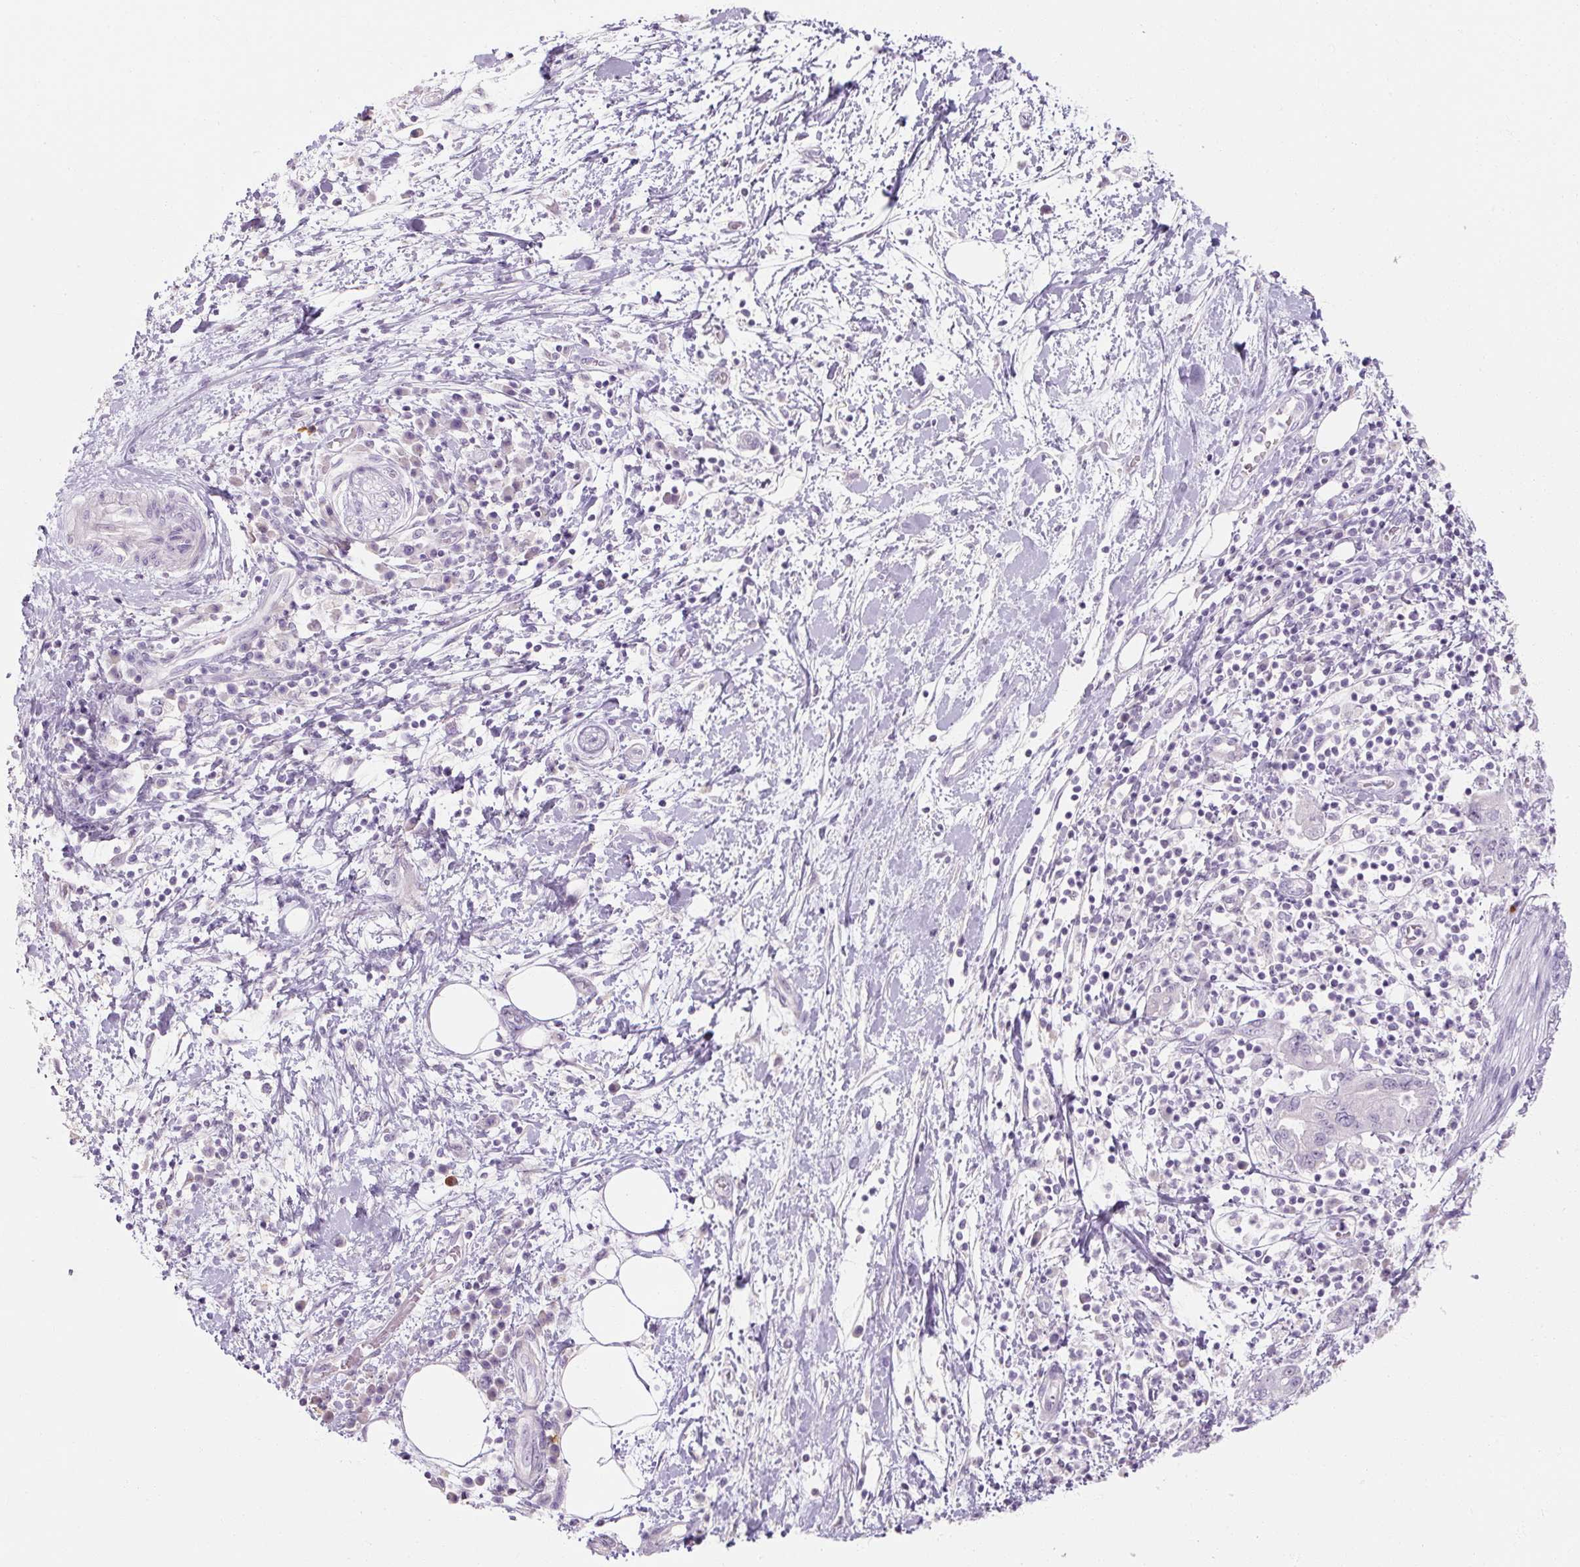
{"staining": {"intensity": "negative", "quantity": "none", "location": "none"}, "tissue": "pancreatic cancer", "cell_type": "Tumor cells", "image_type": "cancer", "snomed": [{"axis": "morphology", "description": "Adenocarcinoma, NOS"}, {"axis": "topography", "description": "Pancreas"}], "caption": "The immunohistochemistry (IHC) histopathology image has no significant positivity in tumor cells of adenocarcinoma (pancreatic) tissue.", "gene": "NFE2L3", "patient": {"sex": "female", "age": 73}}